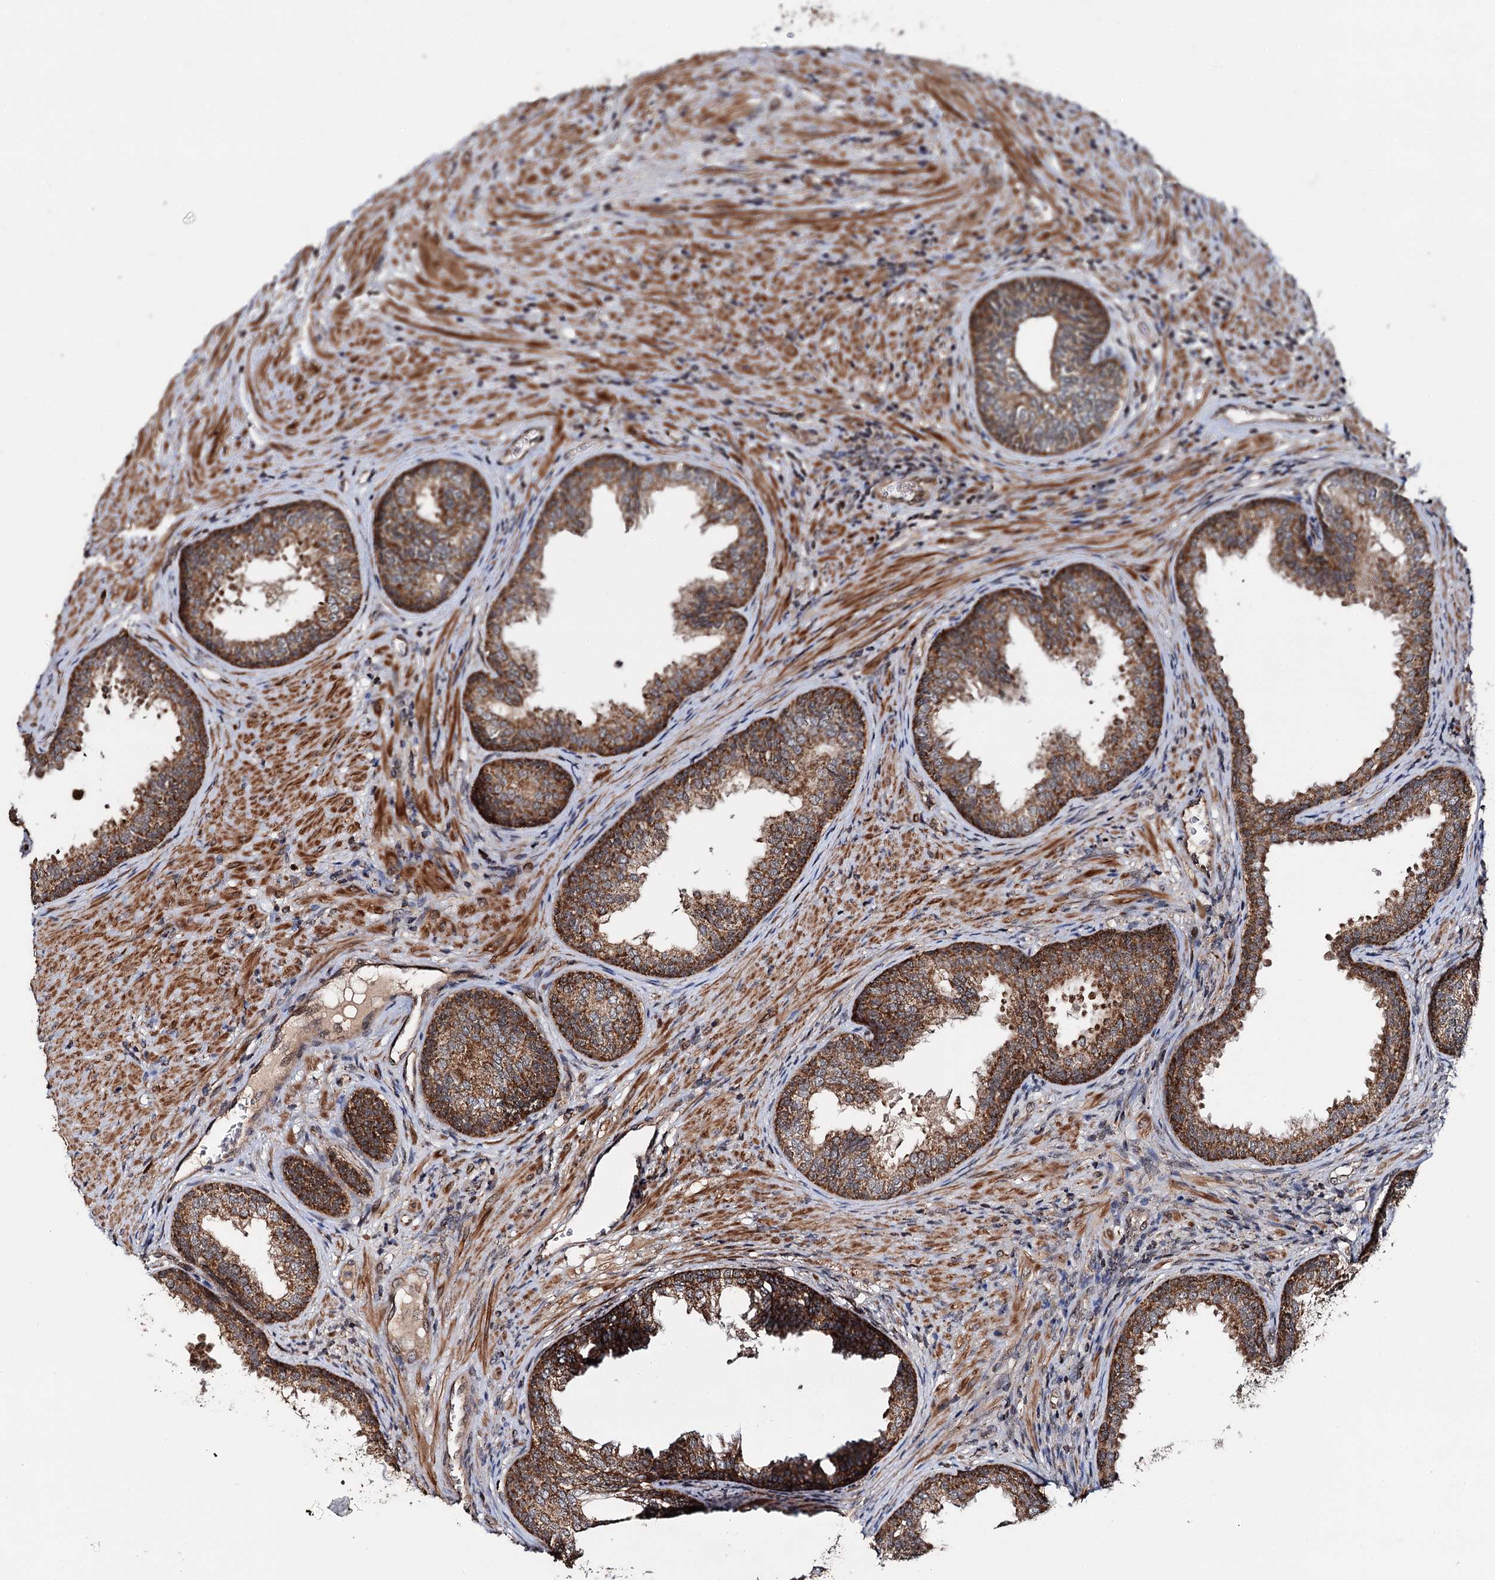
{"staining": {"intensity": "strong", "quantity": ">75%", "location": "cytoplasmic/membranous"}, "tissue": "prostate", "cell_type": "Glandular cells", "image_type": "normal", "snomed": [{"axis": "morphology", "description": "Normal tissue, NOS"}, {"axis": "topography", "description": "Prostate"}], "caption": "IHC photomicrograph of benign prostate: prostate stained using immunohistochemistry (IHC) displays high levels of strong protein expression localized specifically in the cytoplasmic/membranous of glandular cells, appearing as a cytoplasmic/membranous brown color.", "gene": "CEP76", "patient": {"sex": "male", "age": 76}}